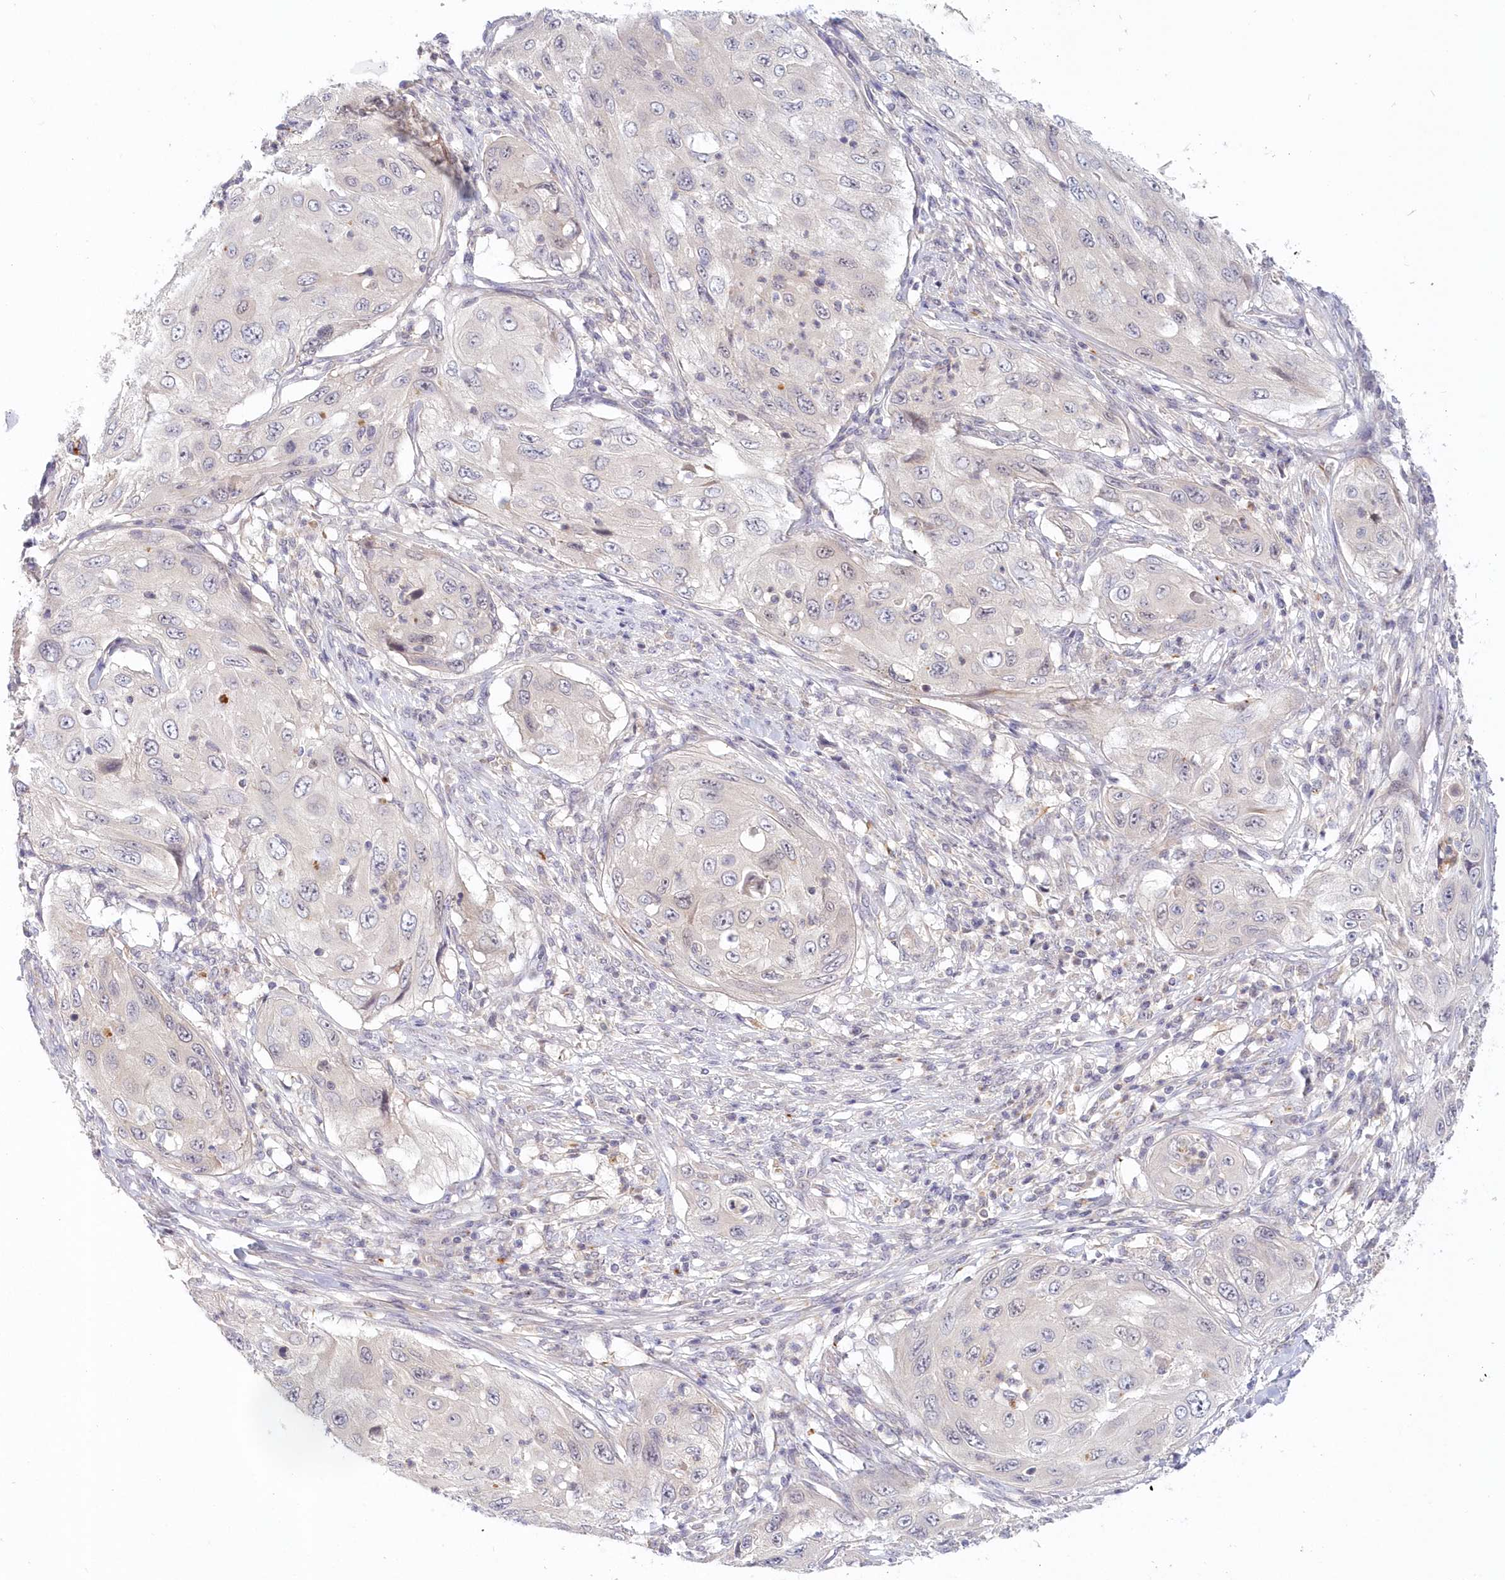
{"staining": {"intensity": "negative", "quantity": "none", "location": "none"}, "tissue": "cervical cancer", "cell_type": "Tumor cells", "image_type": "cancer", "snomed": [{"axis": "morphology", "description": "Squamous cell carcinoma, NOS"}, {"axis": "topography", "description": "Cervix"}], "caption": "Protein analysis of cervical cancer (squamous cell carcinoma) displays no significant expression in tumor cells.", "gene": "KATNA1", "patient": {"sex": "female", "age": 42}}